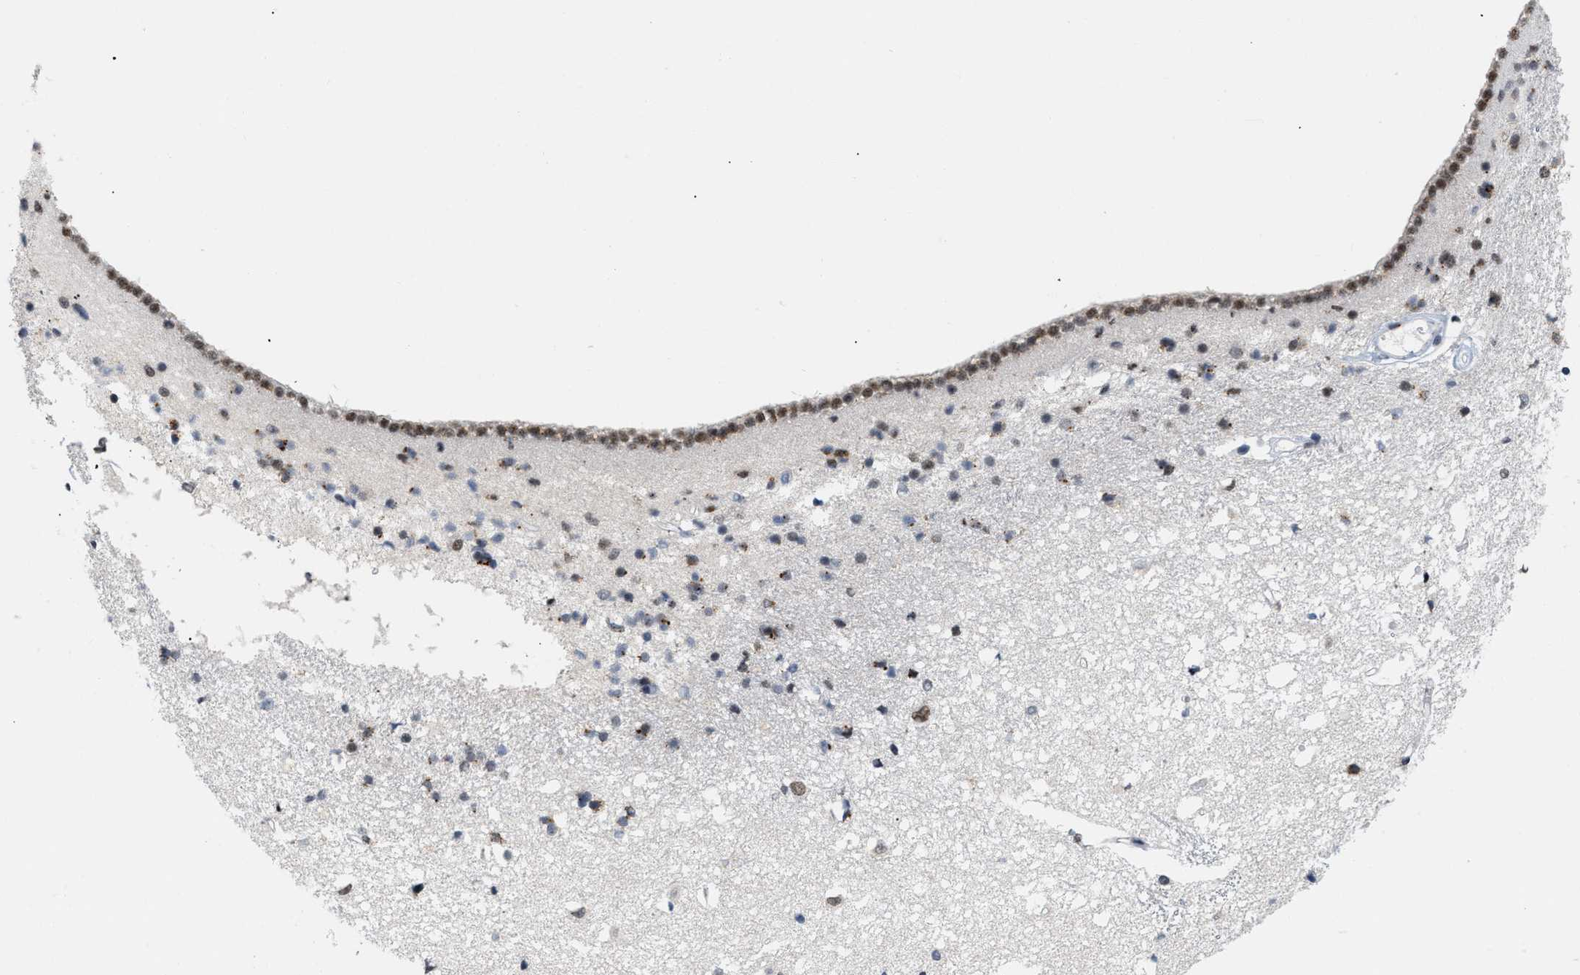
{"staining": {"intensity": "moderate", "quantity": "25%-75%", "location": "cytoplasmic/membranous,nuclear"}, "tissue": "caudate", "cell_type": "Glial cells", "image_type": "normal", "snomed": [{"axis": "morphology", "description": "Normal tissue, NOS"}, {"axis": "topography", "description": "Lateral ventricle wall"}], "caption": "Moderate cytoplasmic/membranous,nuclear protein positivity is present in approximately 25%-75% of glial cells in caudate. Using DAB (3,3'-diaminobenzidine) (brown) and hematoxylin (blue) stains, captured at high magnification using brightfield microscopy.", "gene": "RAF1", "patient": {"sex": "male", "age": 45}}